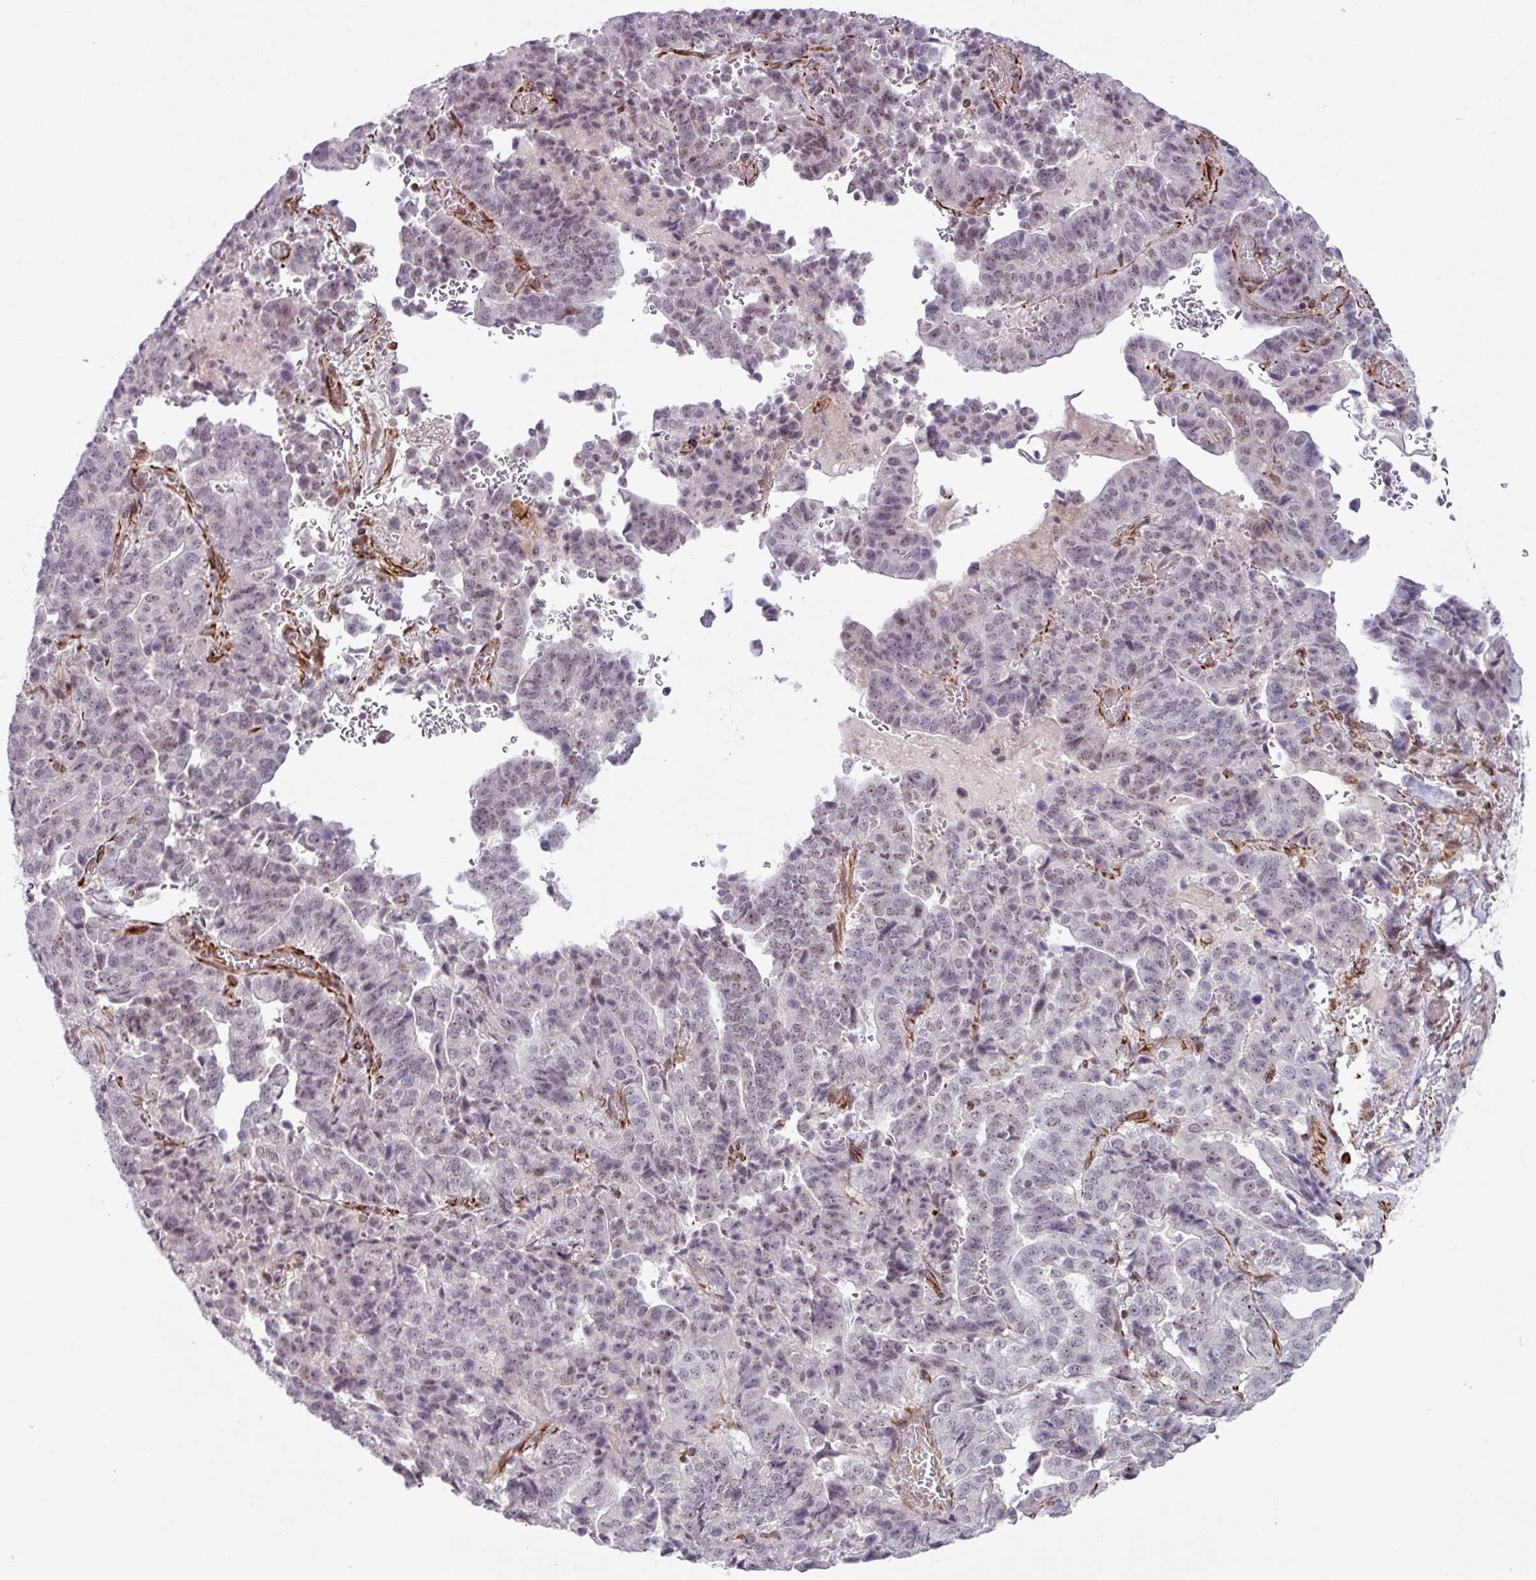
{"staining": {"intensity": "weak", "quantity": "<25%", "location": "nuclear"}, "tissue": "stomach cancer", "cell_type": "Tumor cells", "image_type": "cancer", "snomed": [{"axis": "morphology", "description": "Adenocarcinoma, NOS"}, {"axis": "topography", "description": "Stomach"}], "caption": "DAB immunohistochemical staining of human stomach cancer reveals no significant staining in tumor cells.", "gene": "CHD3", "patient": {"sex": "male", "age": 48}}